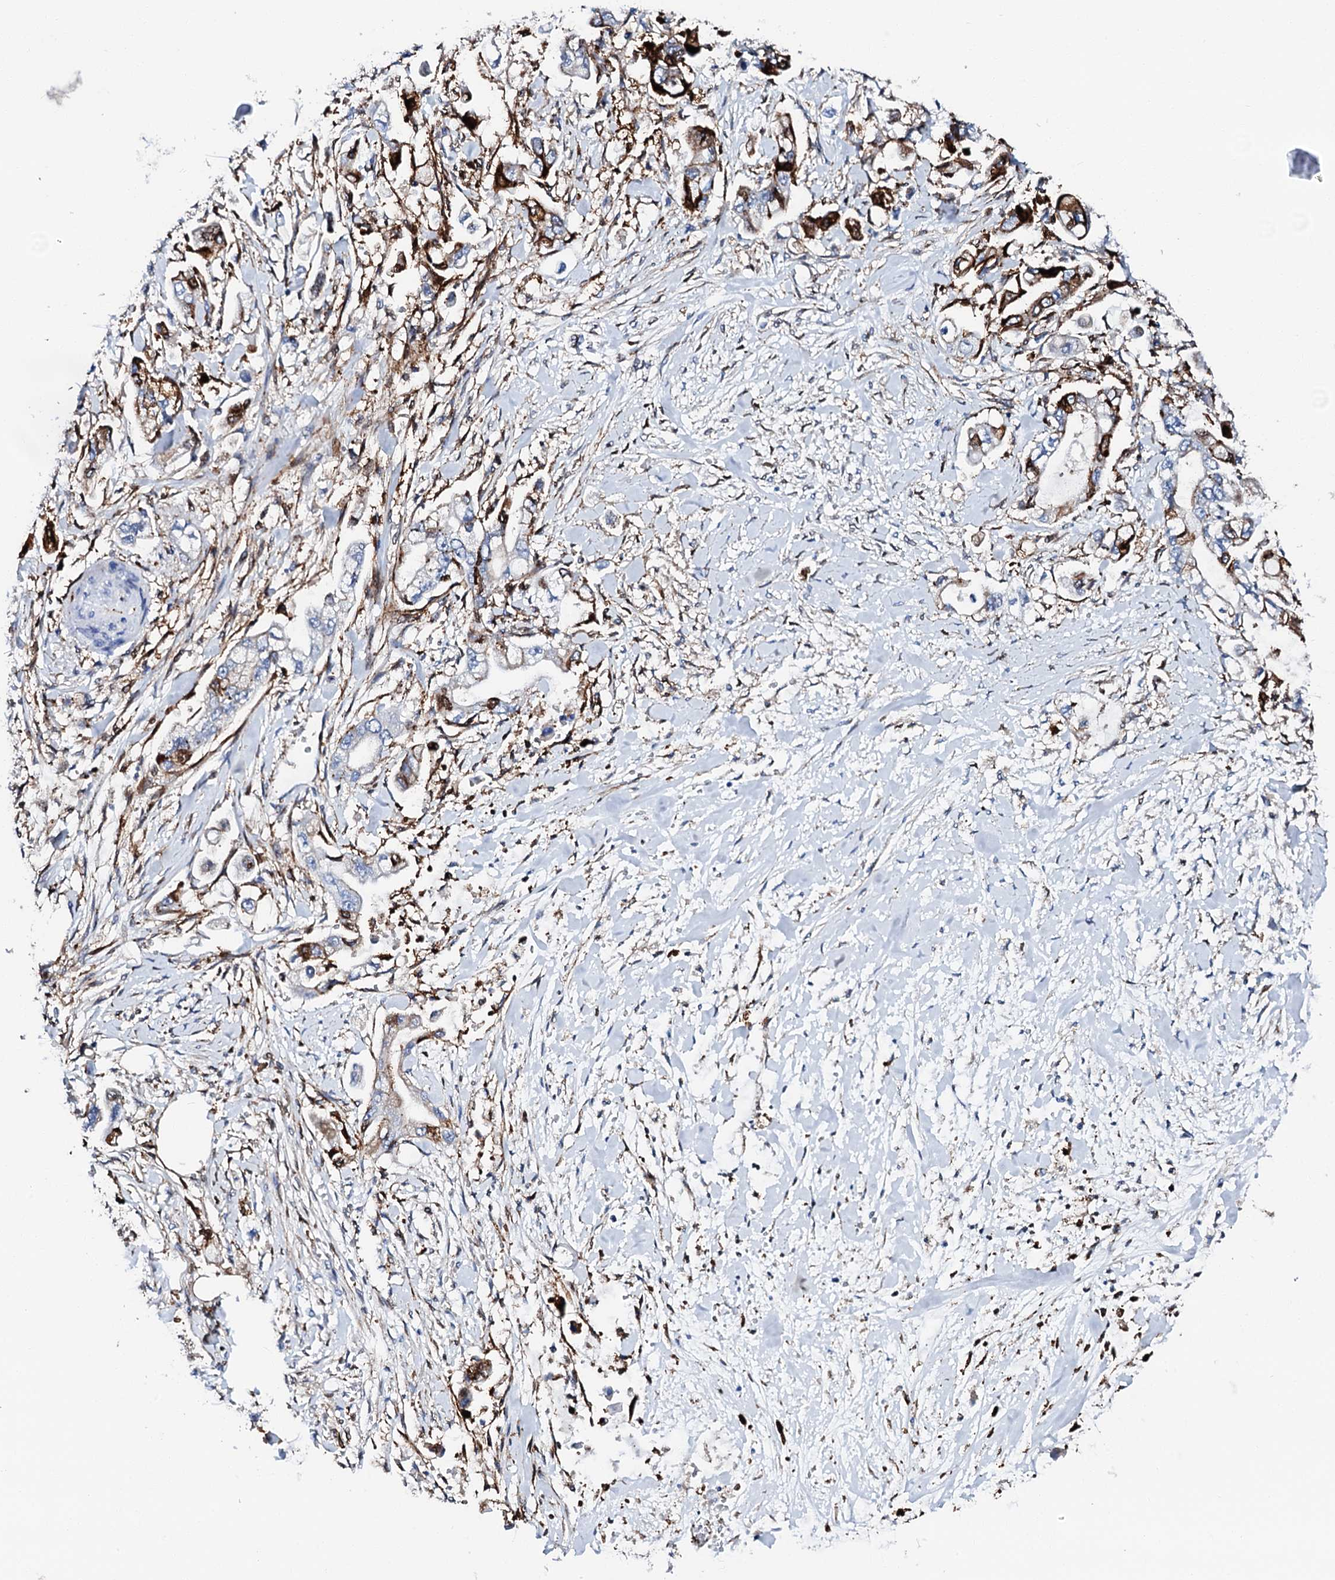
{"staining": {"intensity": "strong", "quantity": "25%-75%", "location": "cytoplasmic/membranous"}, "tissue": "stomach cancer", "cell_type": "Tumor cells", "image_type": "cancer", "snomed": [{"axis": "morphology", "description": "Adenocarcinoma, NOS"}, {"axis": "topography", "description": "Stomach"}], "caption": "Stomach adenocarcinoma stained with IHC demonstrates strong cytoplasmic/membranous expression in about 25%-75% of tumor cells. The staining was performed using DAB, with brown indicating positive protein expression. Nuclei are stained blue with hematoxylin.", "gene": "MED13L", "patient": {"sex": "male", "age": 62}}